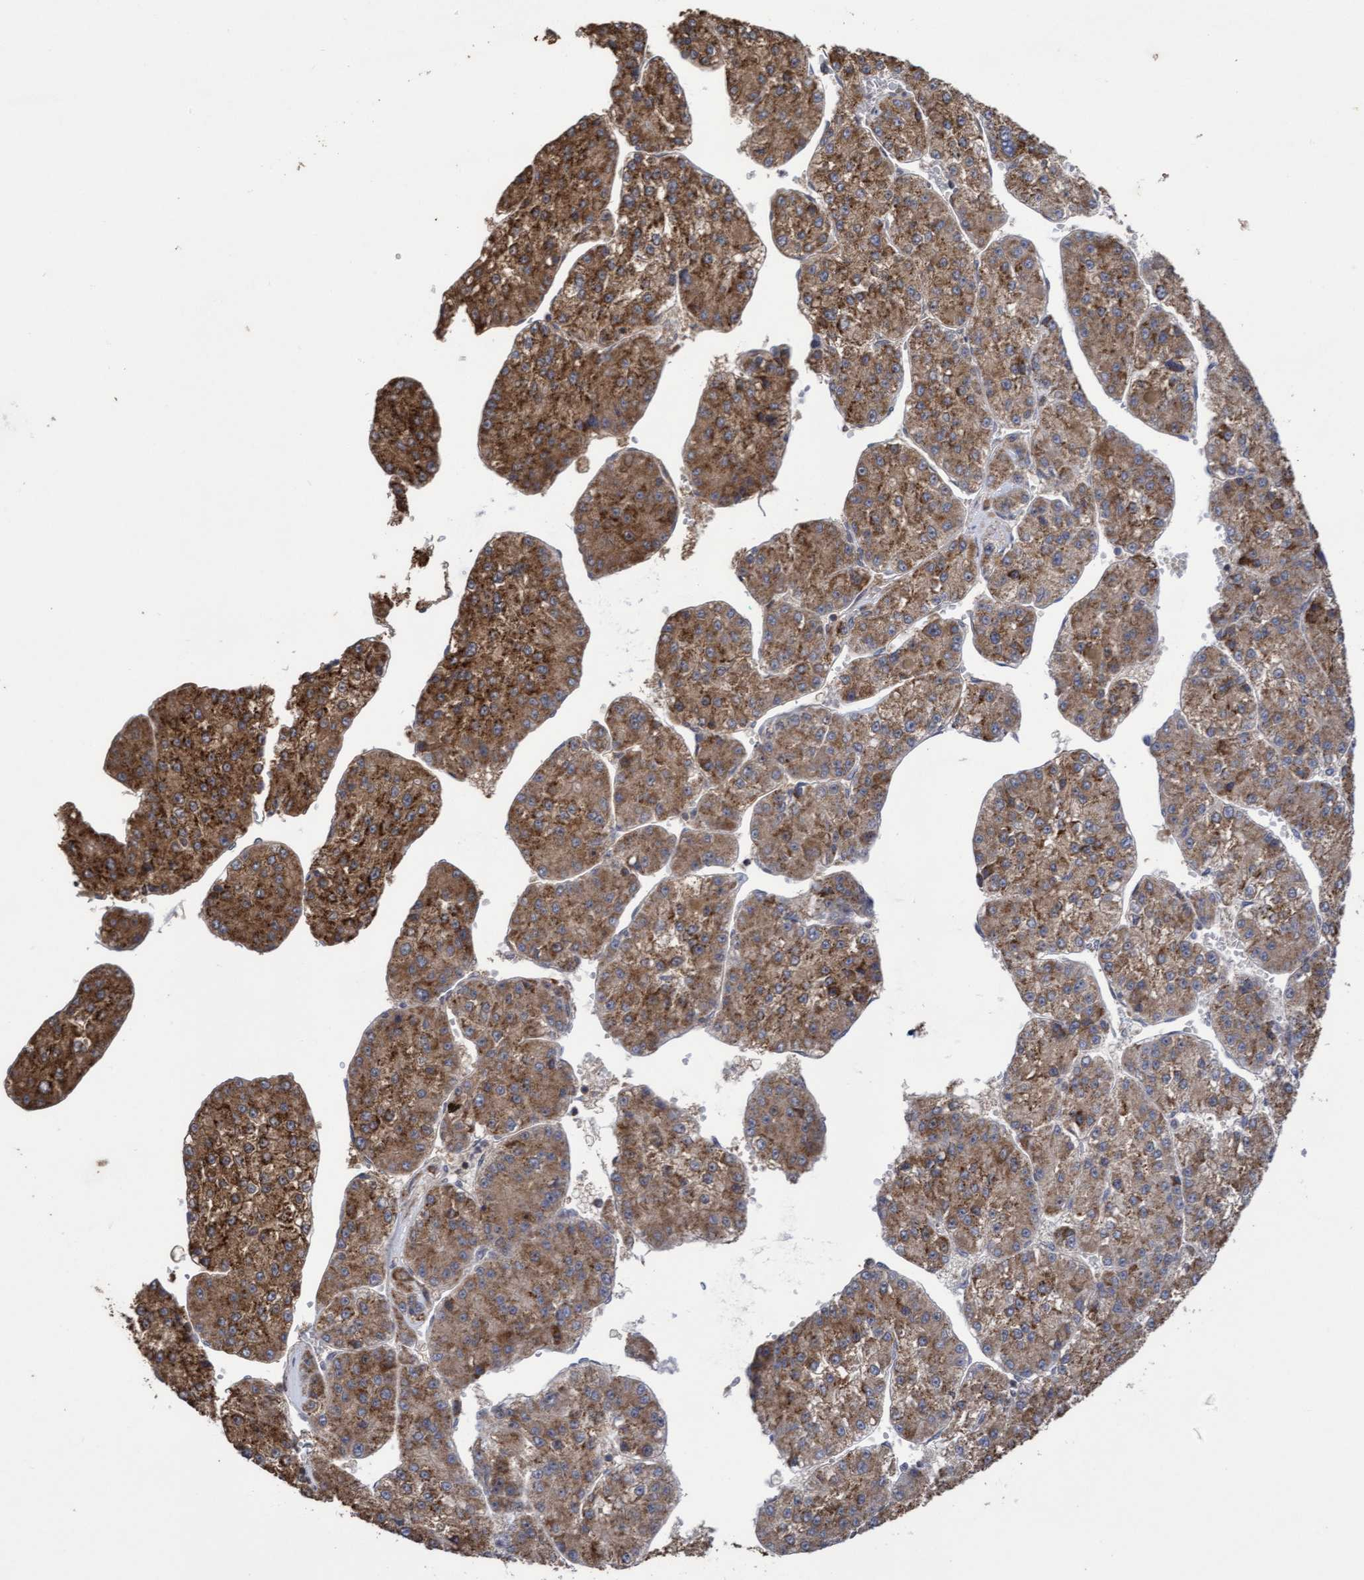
{"staining": {"intensity": "moderate", "quantity": ">75%", "location": "cytoplasmic/membranous"}, "tissue": "liver cancer", "cell_type": "Tumor cells", "image_type": "cancer", "snomed": [{"axis": "morphology", "description": "Carcinoma, Hepatocellular, NOS"}, {"axis": "topography", "description": "Liver"}], "caption": "Tumor cells display medium levels of moderate cytoplasmic/membranous positivity in about >75% of cells in human hepatocellular carcinoma (liver).", "gene": "SLBP", "patient": {"sex": "female", "age": 73}}